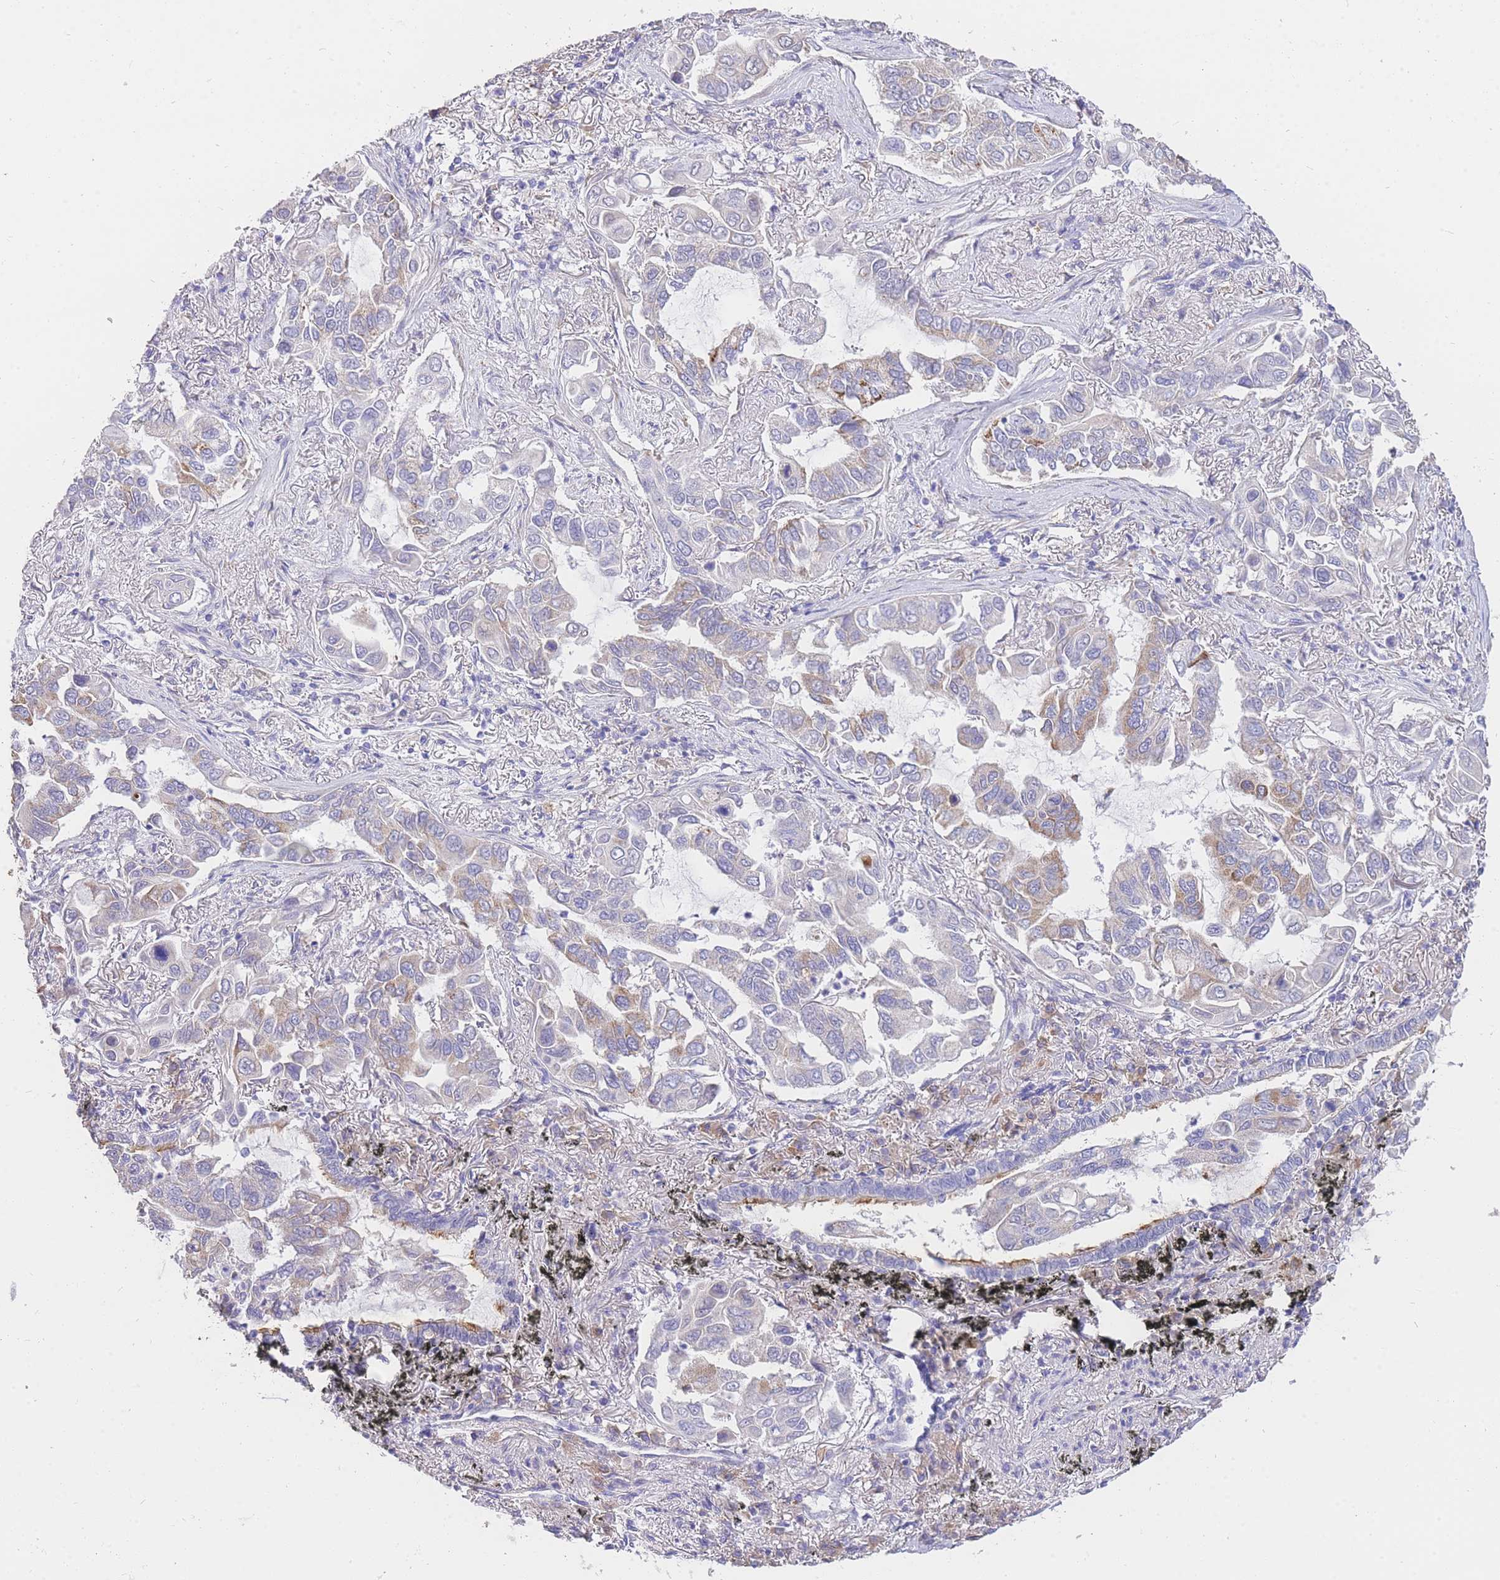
{"staining": {"intensity": "negative", "quantity": "none", "location": "none"}, "tissue": "lung cancer", "cell_type": "Tumor cells", "image_type": "cancer", "snomed": [{"axis": "morphology", "description": "Adenocarcinoma, NOS"}, {"axis": "topography", "description": "Lung"}], "caption": "DAB immunohistochemical staining of lung cancer (adenocarcinoma) exhibits no significant staining in tumor cells. (DAB immunohistochemistry, high magnification).", "gene": "C2orf88", "patient": {"sex": "male", "age": 64}}